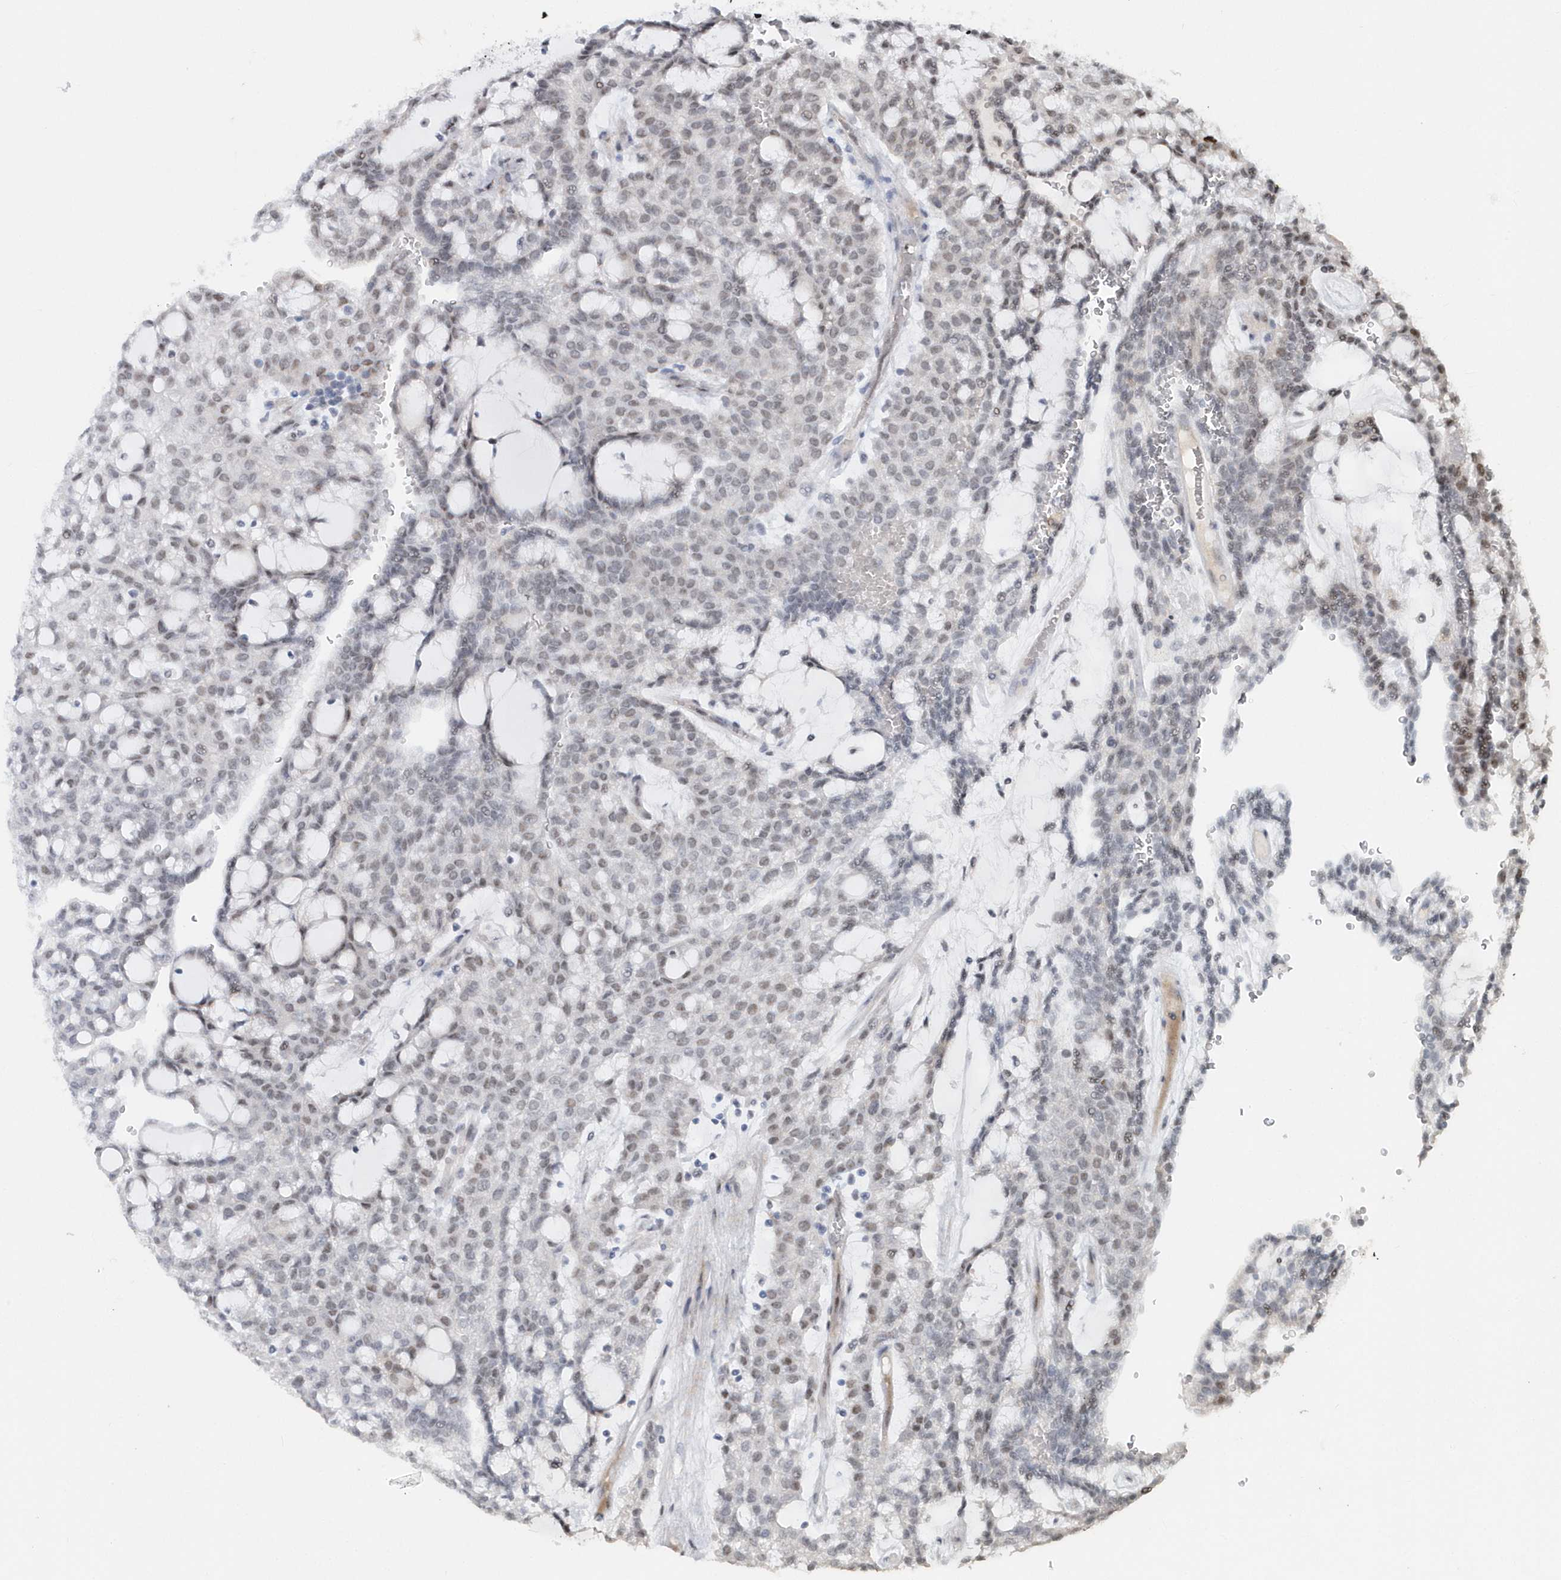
{"staining": {"intensity": "negative", "quantity": "none", "location": "none"}, "tissue": "renal cancer", "cell_type": "Tumor cells", "image_type": "cancer", "snomed": [{"axis": "morphology", "description": "Adenocarcinoma, NOS"}, {"axis": "topography", "description": "Kidney"}], "caption": "Protein analysis of renal cancer (adenocarcinoma) shows no significant staining in tumor cells.", "gene": "ASCL4", "patient": {"sex": "male", "age": 63}}